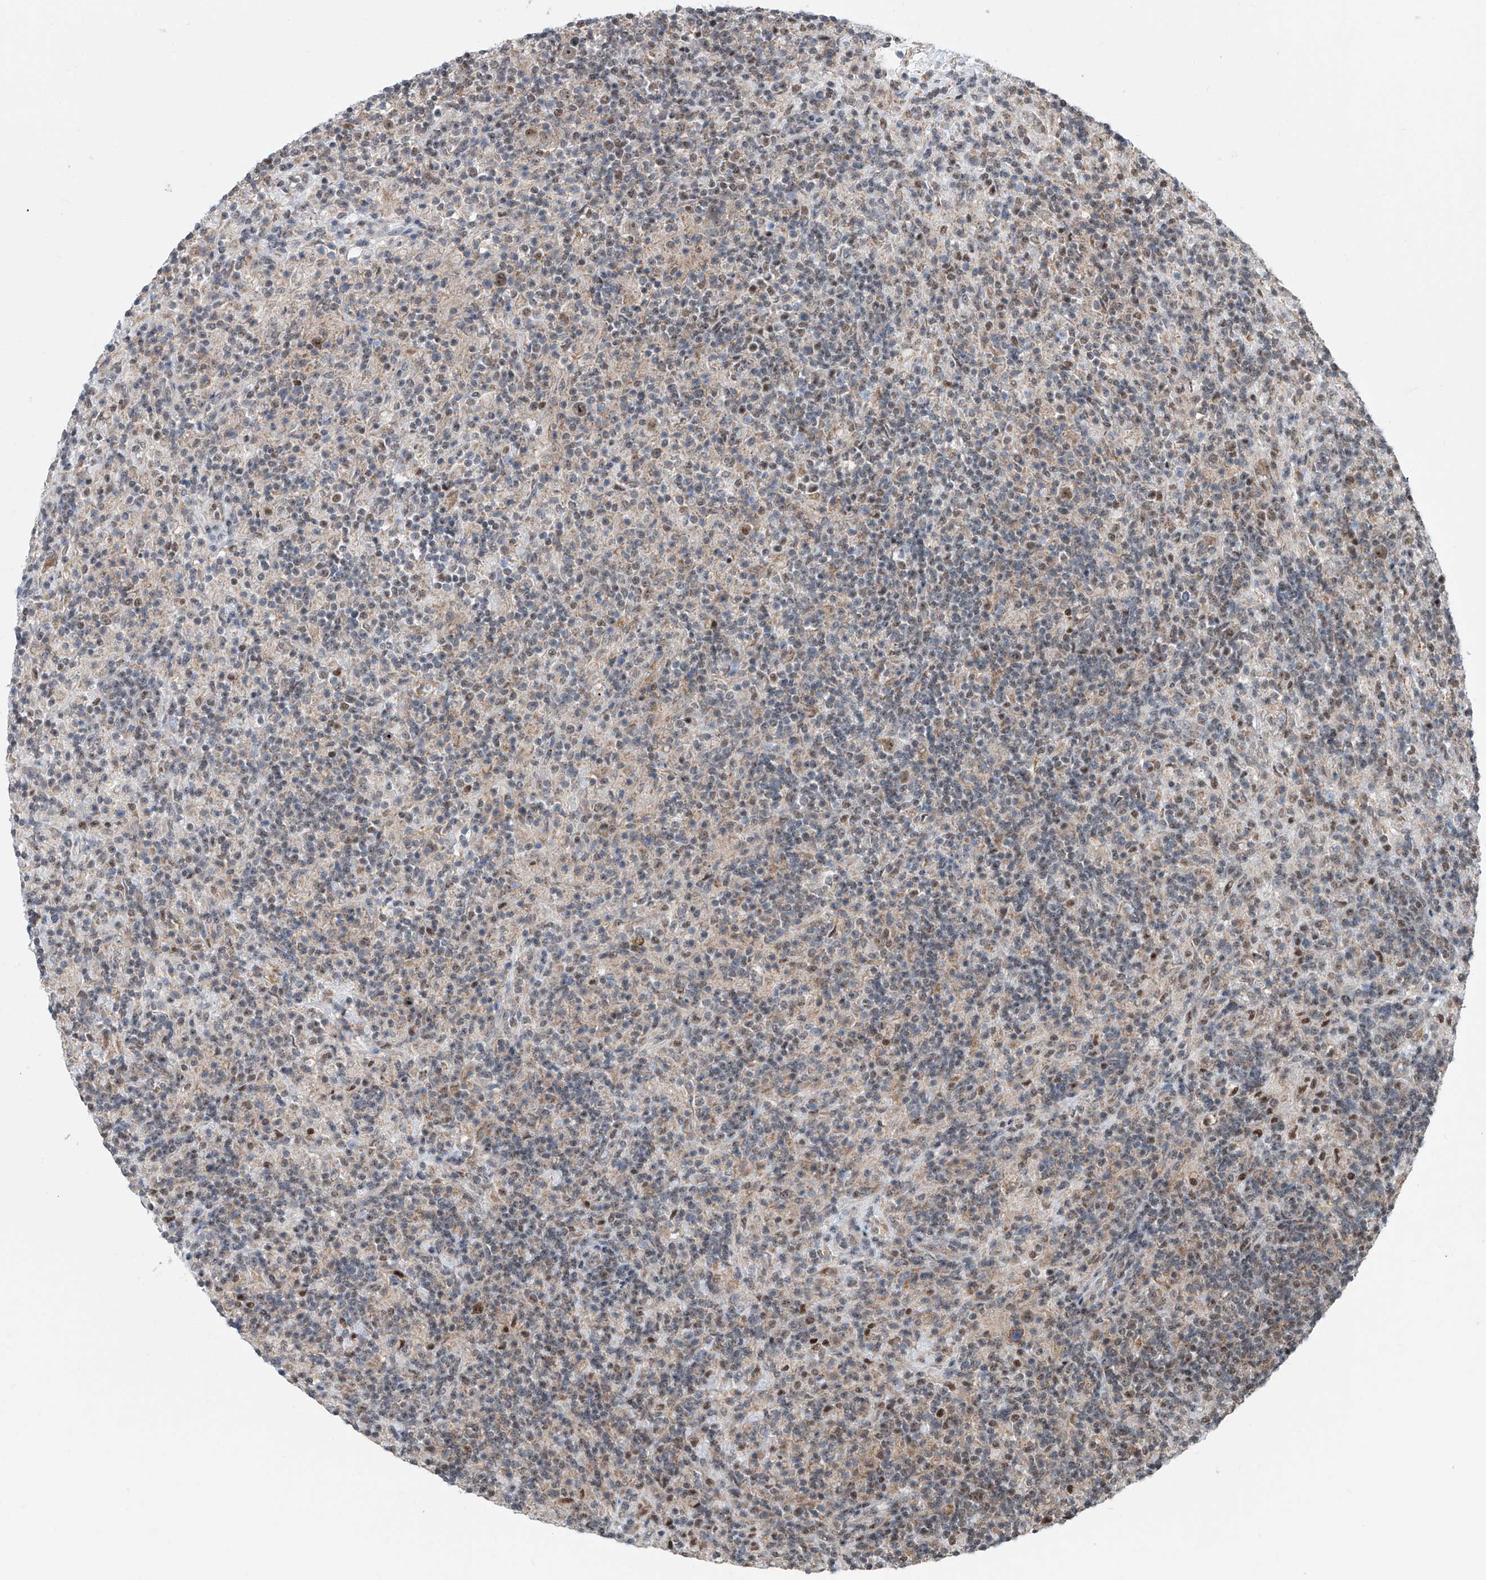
{"staining": {"intensity": "moderate", "quantity": ">75%", "location": "nuclear"}, "tissue": "lymphoma", "cell_type": "Tumor cells", "image_type": "cancer", "snomed": [{"axis": "morphology", "description": "Hodgkin's disease, NOS"}, {"axis": "topography", "description": "Lymph node"}], "caption": "DAB (3,3'-diaminobenzidine) immunohistochemical staining of human lymphoma displays moderate nuclear protein positivity in about >75% of tumor cells.", "gene": "SDE2", "patient": {"sex": "male", "age": 70}}